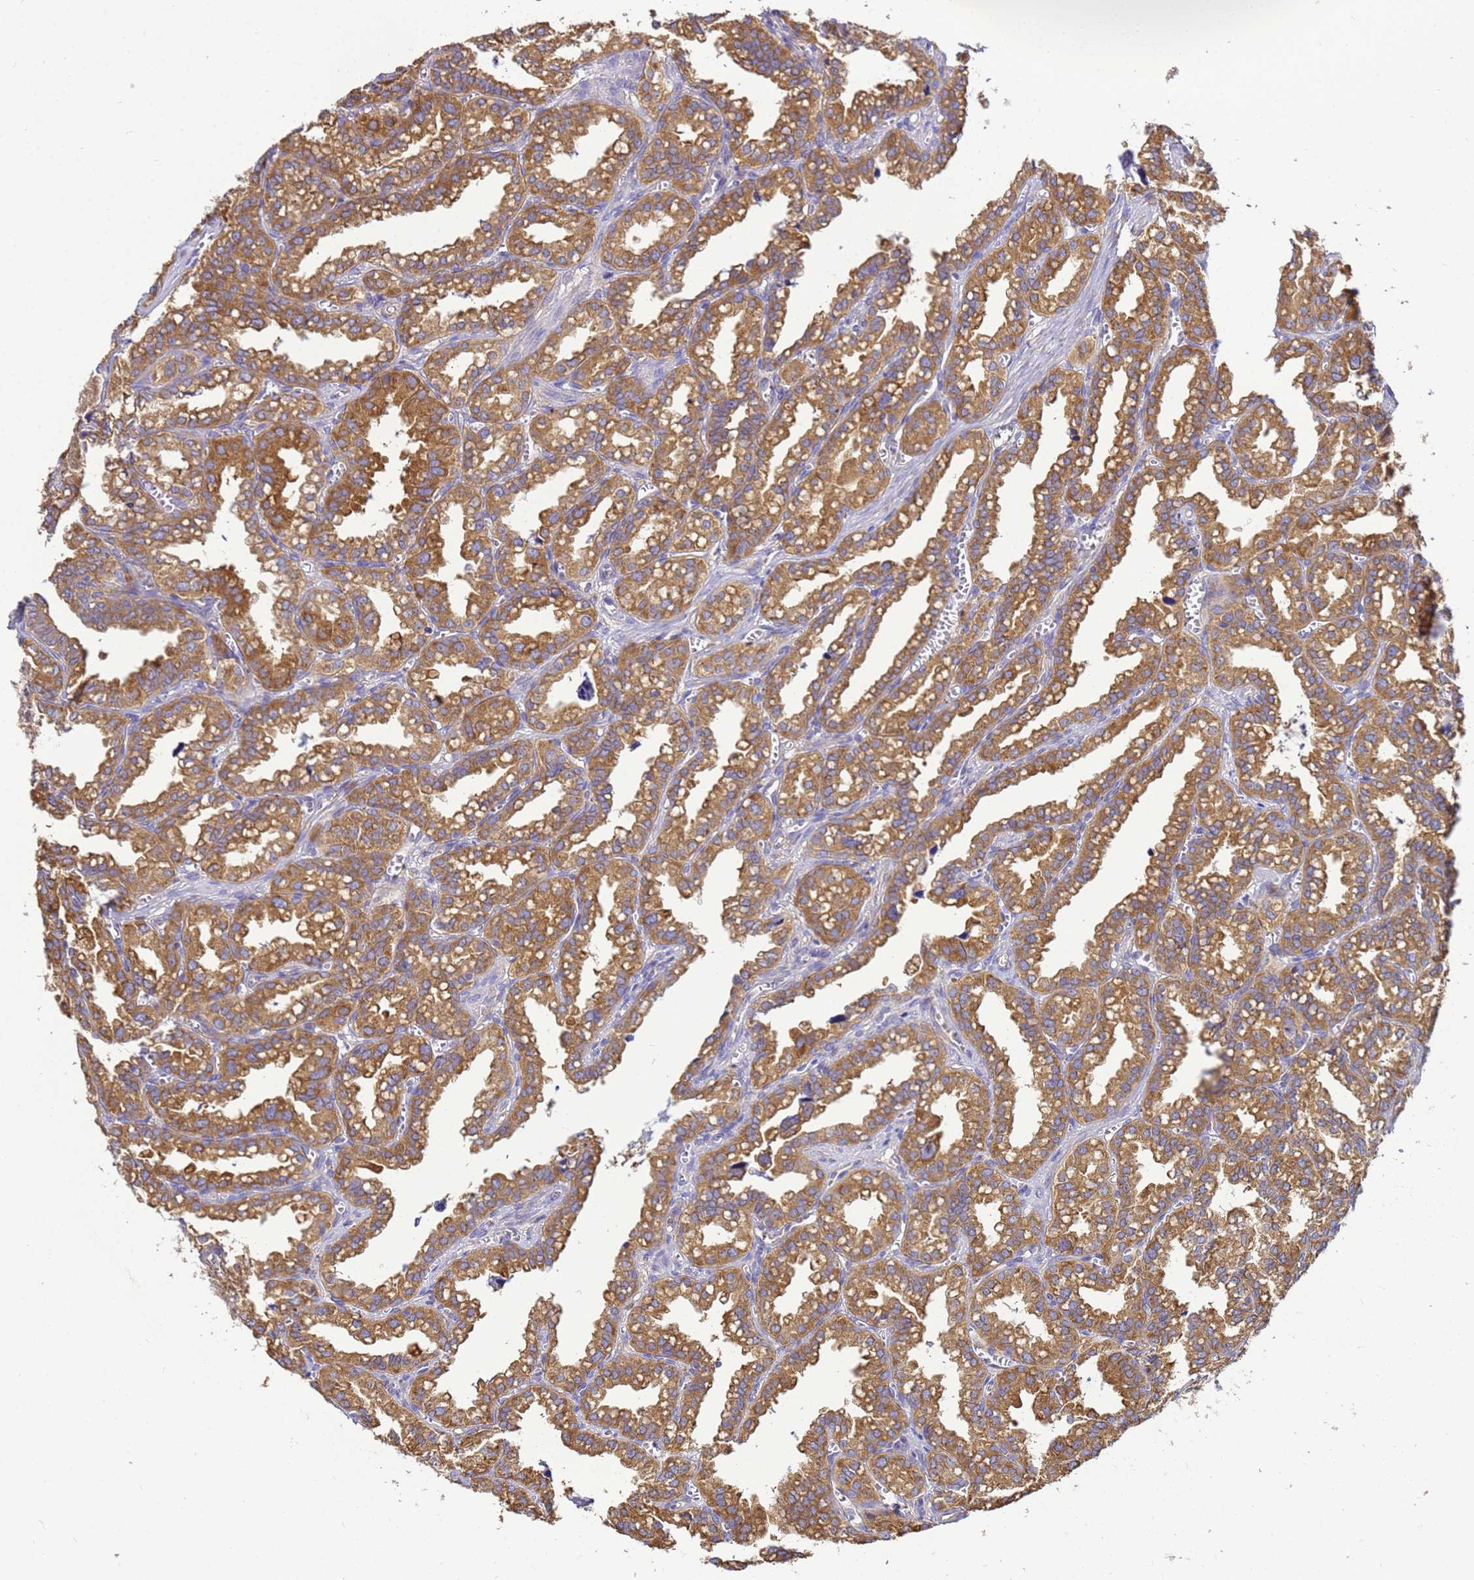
{"staining": {"intensity": "moderate", "quantity": ">75%", "location": "cytoplasmic/membranous"}, "tissue": "seminal vesicle", "cell_type": "Glandular cells", "image_type": "normal", "snomed": [{"axis": "morphology", "description": "Normal tissue, NOS"}, {"axis": "topography", "description": "Prostate"}, {"axis": "topography", "description": "Seminal veicle"}], "caption": "The histopathology image reveals staining of unremarkable seminal vesicle, revealing moderate cytoplasmic/membranous protein expression (brown color) within glandular cells. The staining is performed using DAB brown chromogen to label protein expression. The nuclei are counter-stained blue using hematoxylin.", "gene": "NARS1", "patient": {"sex": "male", "age": 51}}